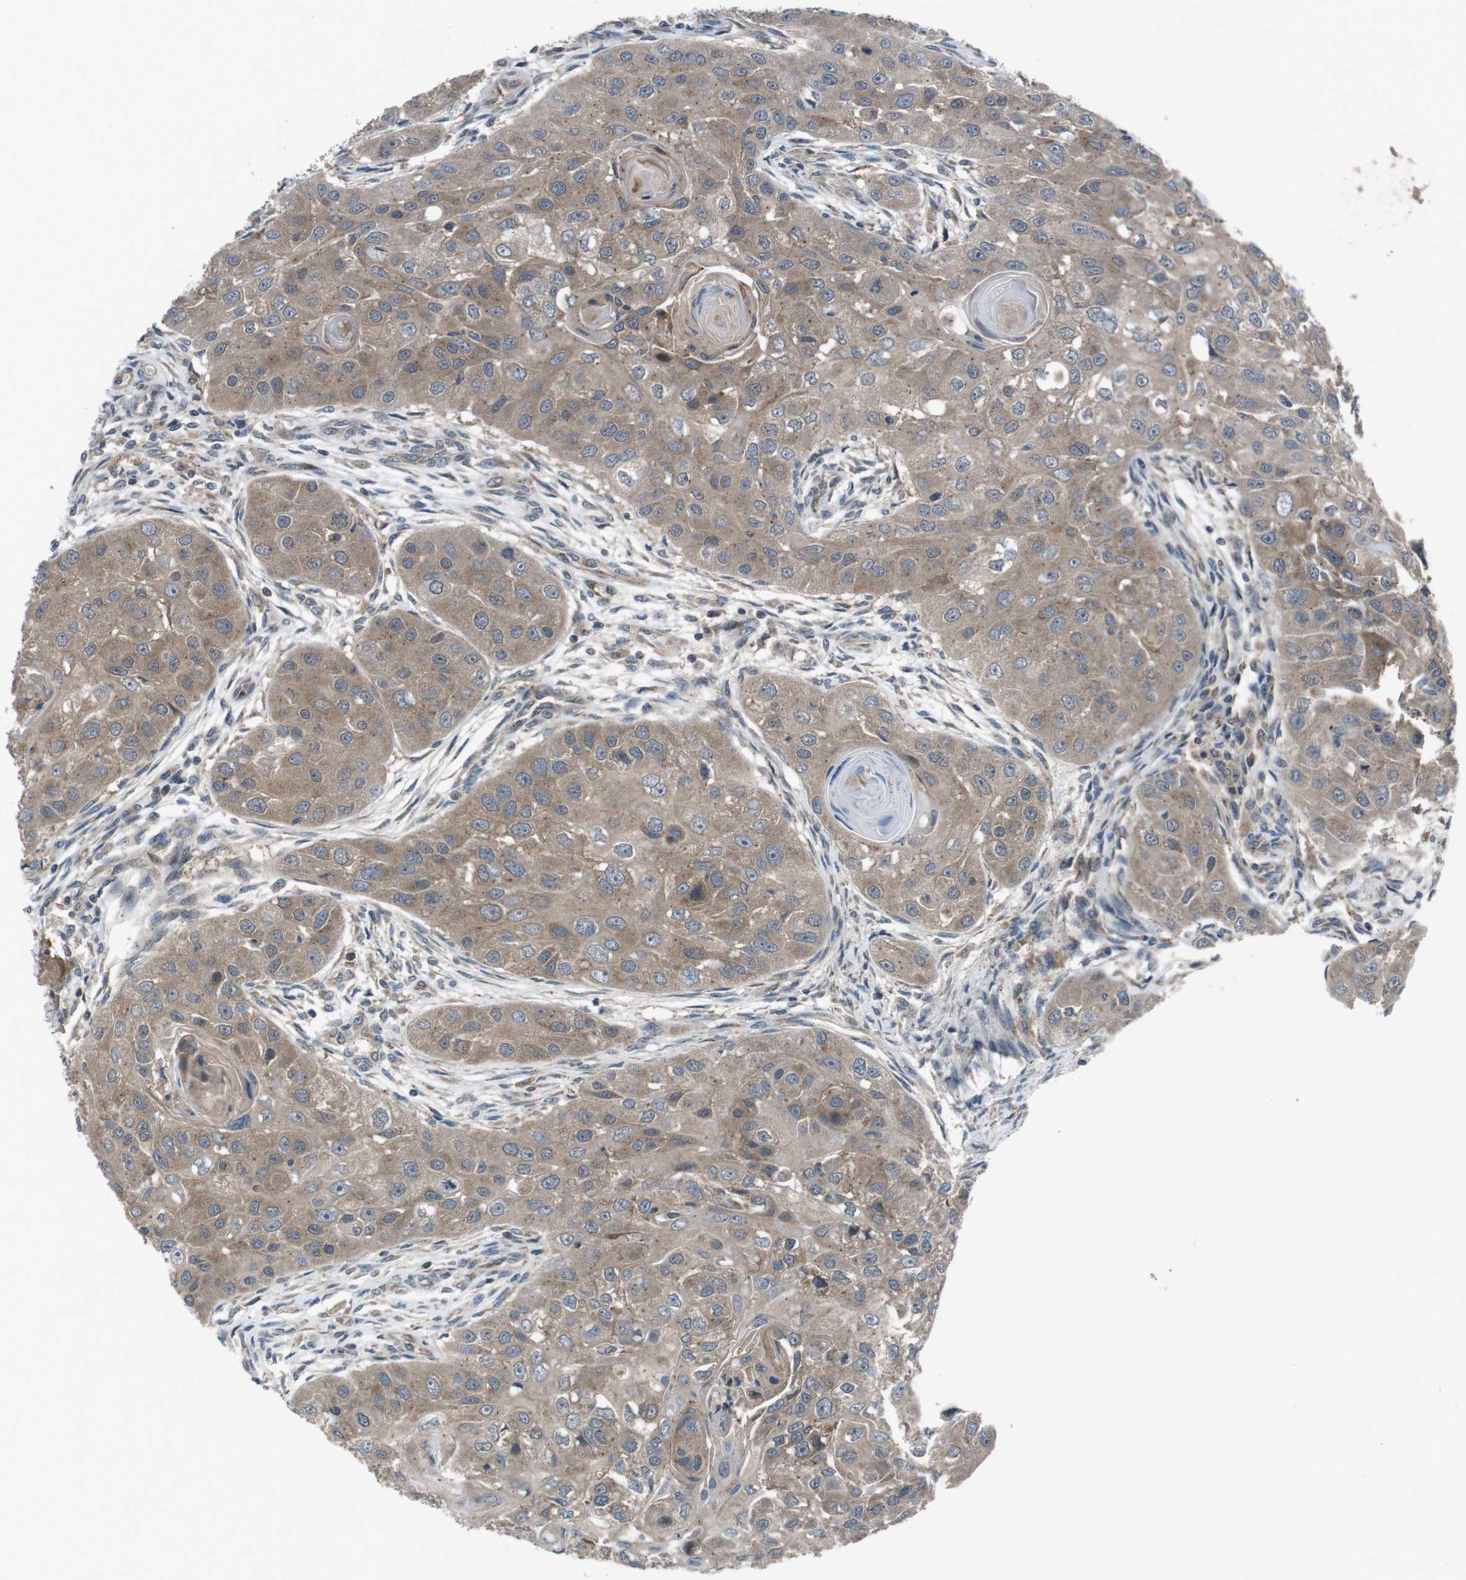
{"staining": {"intensity": "moderate", "quantity": ">75%", "location": "cytoplasmic/membranous"}, "tissue": "head and neck cancer", "cell_type": "Tumor cells", "image_type": "cancer", "snomed": [{"axis": "morphology", "description": "Normal tissue, NOS"}, {"axis": "morphology", "description": "Squamous cell carcinoma, NOS"}, {"axis": "topography", "description": "Skeletal muscle"}, {"axis": "topography", "description": "Head-Neck"}], "caption": "Brown immunohistochemical staining in human head and neck cancer (squamous cell carcinoma) demonstrates moderate cytoplasmic/membranous staining in about >75% of tumor cells.", "gene": "SLC22A23", "patient": {"sex": "male", "age": 51}}